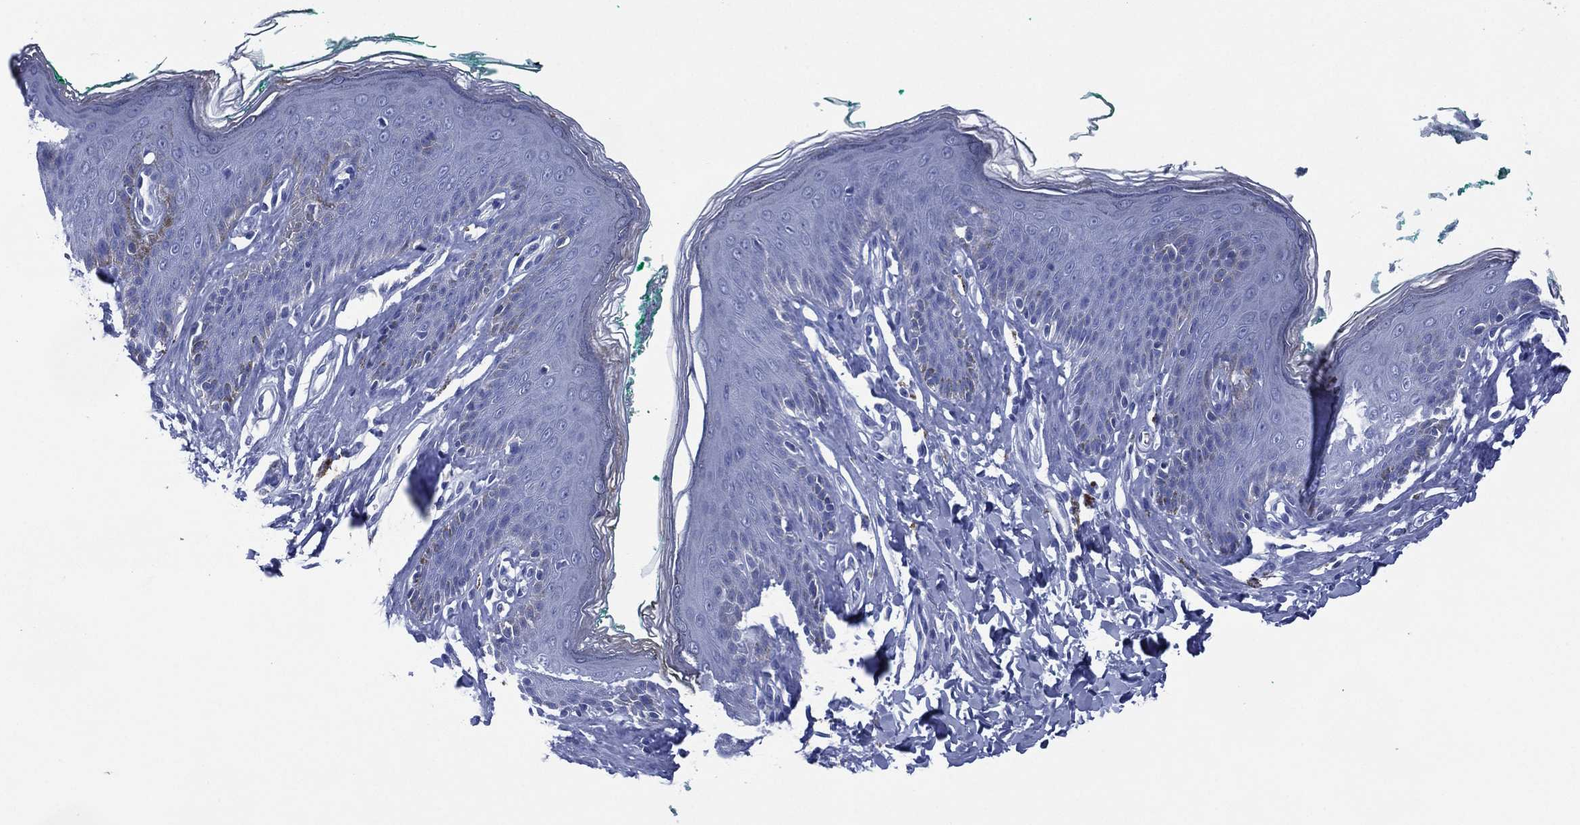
{"staining": {"intensity": "negative", "quantity": "none", "location": "none"}, "tissue": "skin", "cell_type": "Epidermal cells", "image_type": "normal", "snomed": [{"axis": "morphology", "description": "Normal tissue, NOS"}, {"axis": "topography", "description": "Vulva"}], "caption": "Human skin stained for a protein using IHC reveals no expression in epidermal cells.", "gene": "SIGLECL1", "patient": {"sex": "female", "age": 66}}